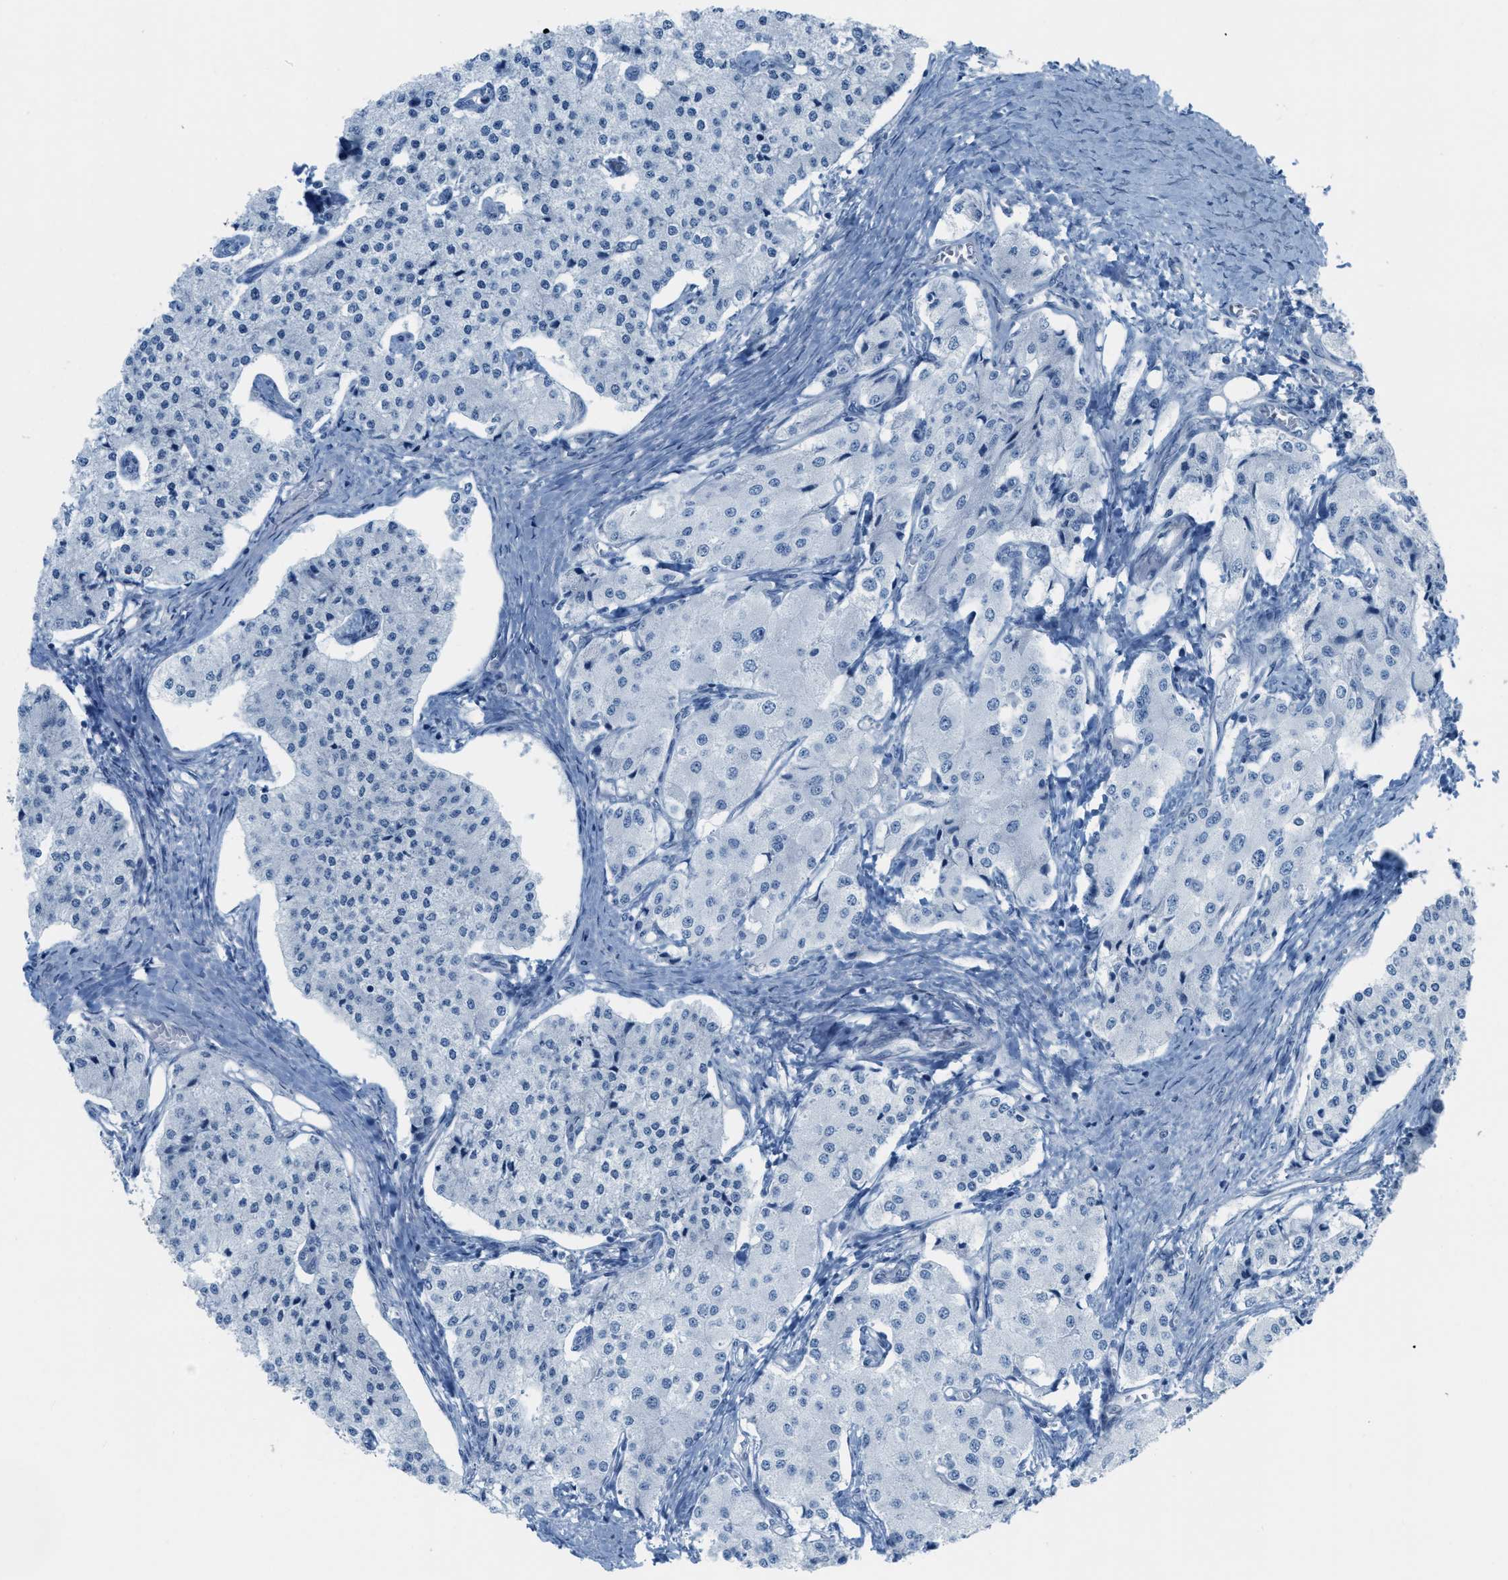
{"staining": {"intensity": "negative", "quantity": "none", "location": "none"}, "tissue": "carcinoid", "cell_type": "Tumor cells", "image_type": "cancer", "snomed": [{"axis": "morphology", "description": "Carcinoid, malignant, NOS"}, {"axis": "topography", "description": "Colon"}], "caption": "A high-resolution image shows IHC staining of carcinoid, which demonstrates no significant positivity in tumor cells.", "gene": "SLC12A1", "patient": {"sex": "female", "age": 52}}